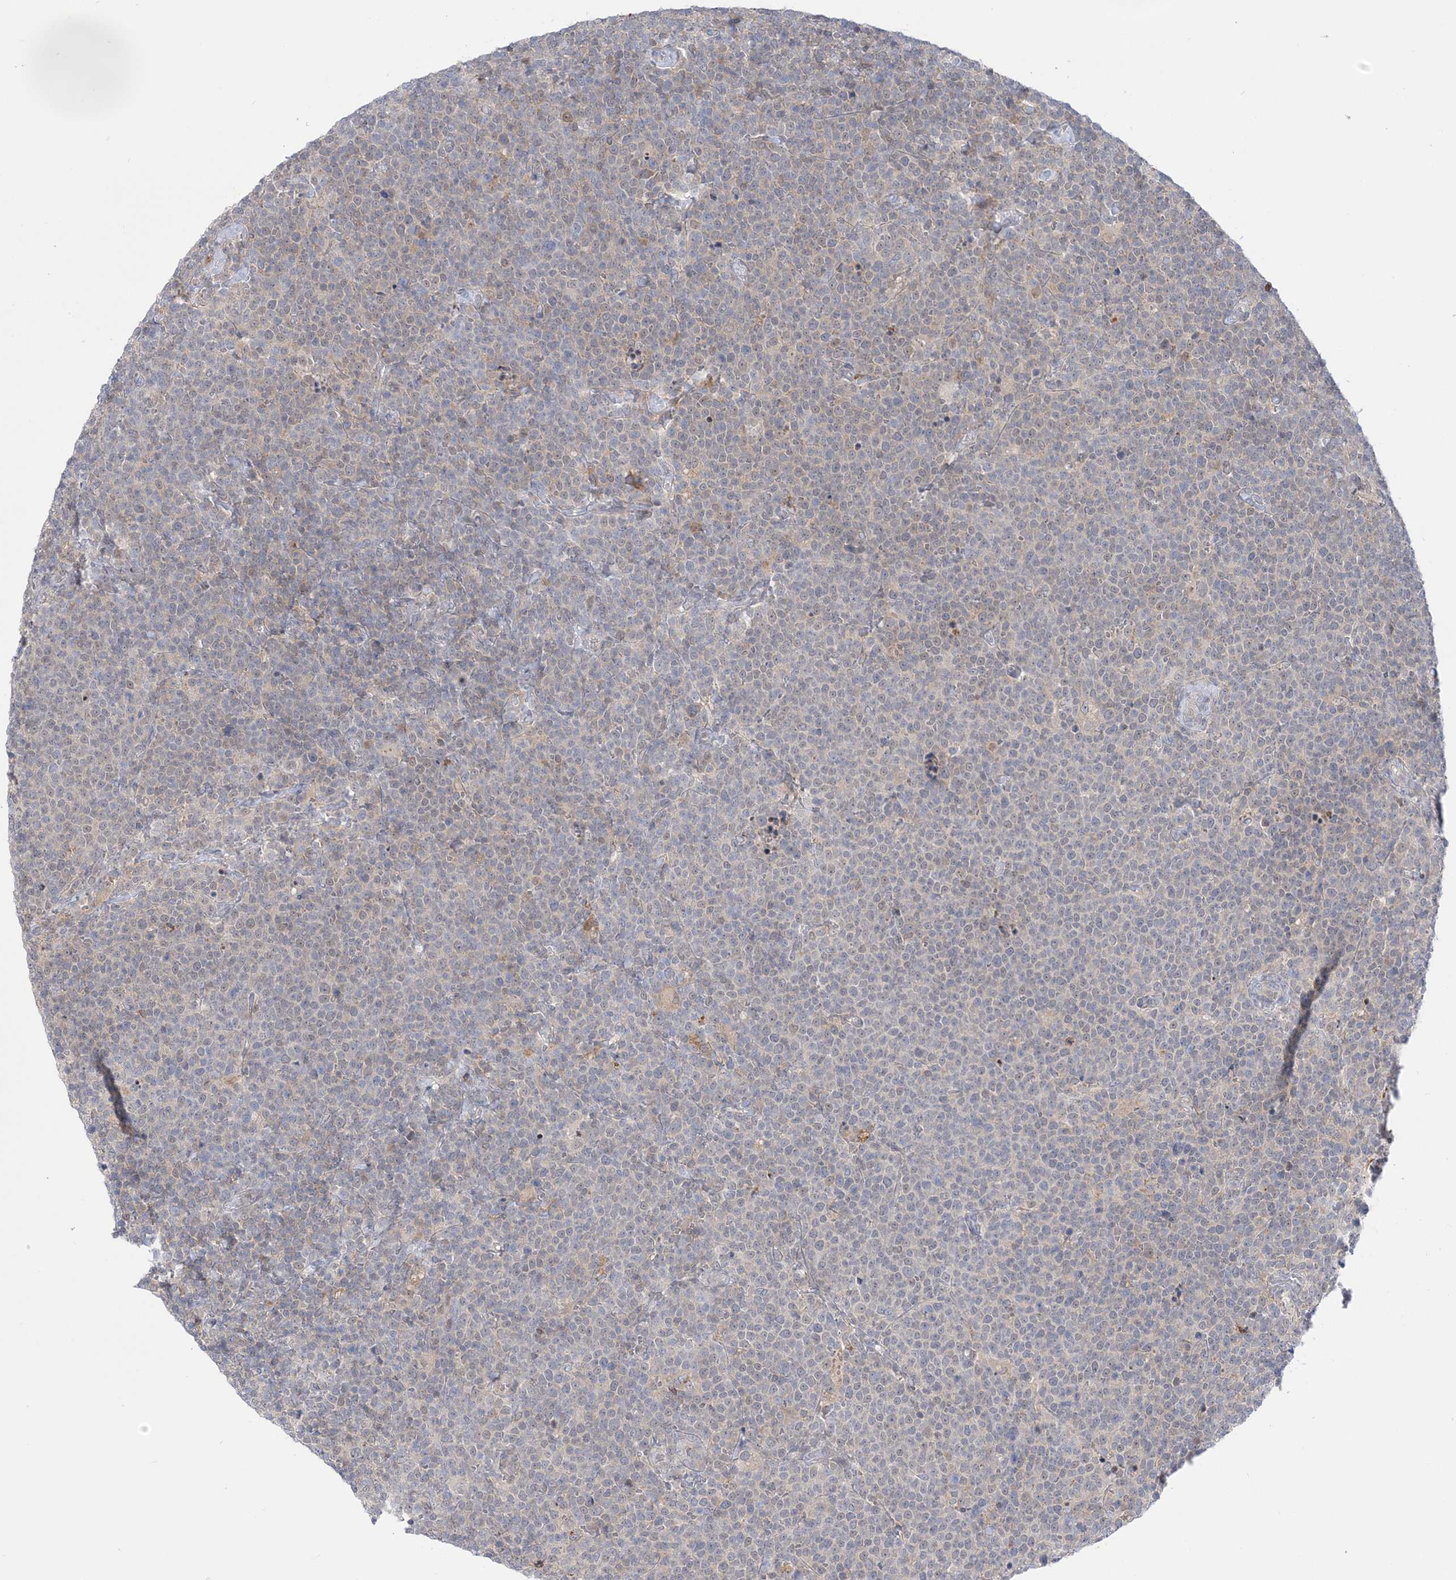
{"staining": {"intensity": "weak", "quantity": "<25%", "location": "nuclear"}, "tissue": "lymphoma", "cell_type": "Tumor cells", "image_type": "cancer", "snomed": [{"axis": "morphology", "description": "Malignant lymphoma, non-Hodgkin's type, High grade"}, {"axis": "topography", "description": "Lymph node"}], "caption": "High magnification brightfield microscopy of high-grade malignant lymphoma, non-Hodgkin's type stained with DAB (3,3'-diaminobenzidine) (brown) and counterstained with hematoxylin (blue): tumor cells show no significant expression.", "gene": "THADA", "patient": {"sex": "male", "age": 61}}